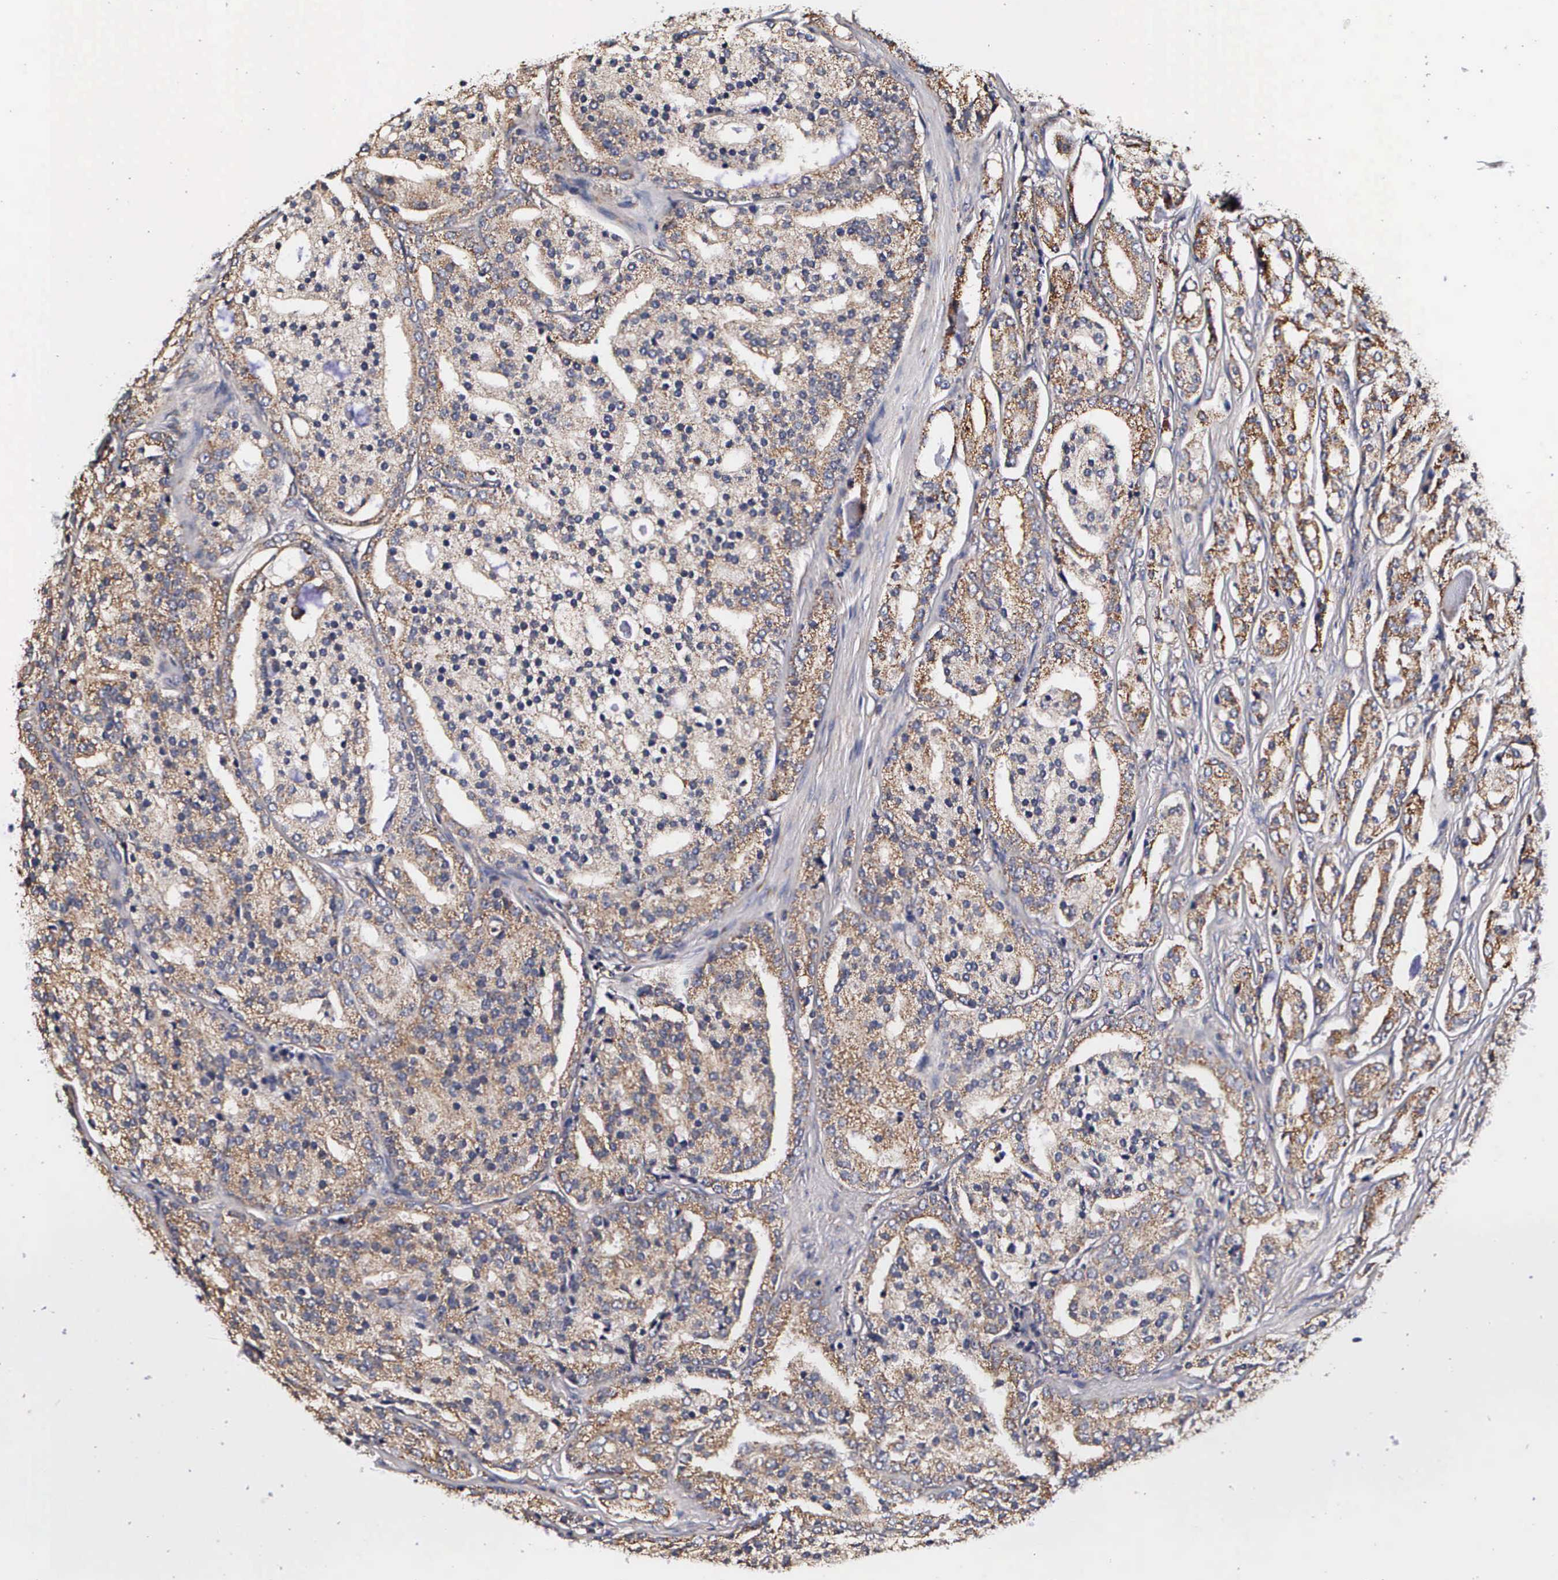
{"staining": {"intensity": "moderate", "quantity": ">75%", "location": "cytoplasmic/membranous"}, "tissue": "prostate cancer", "cell_type": "Tumor cells", "image_type": "cancer", "snomed": [{"axis": "morphology", "description": "Adenocarcinoma, High grade"}, {"axis": "topography", "description": "Prostate"}], "caption": "Protein staining demonstrates moderate cytoplasmic/membranous expression in about >75% of tumor cells in adenocarcinoma (high-grade) (prostate).", "gene": "PSMA3", "patient": {"sex": "male", "age": 64}}